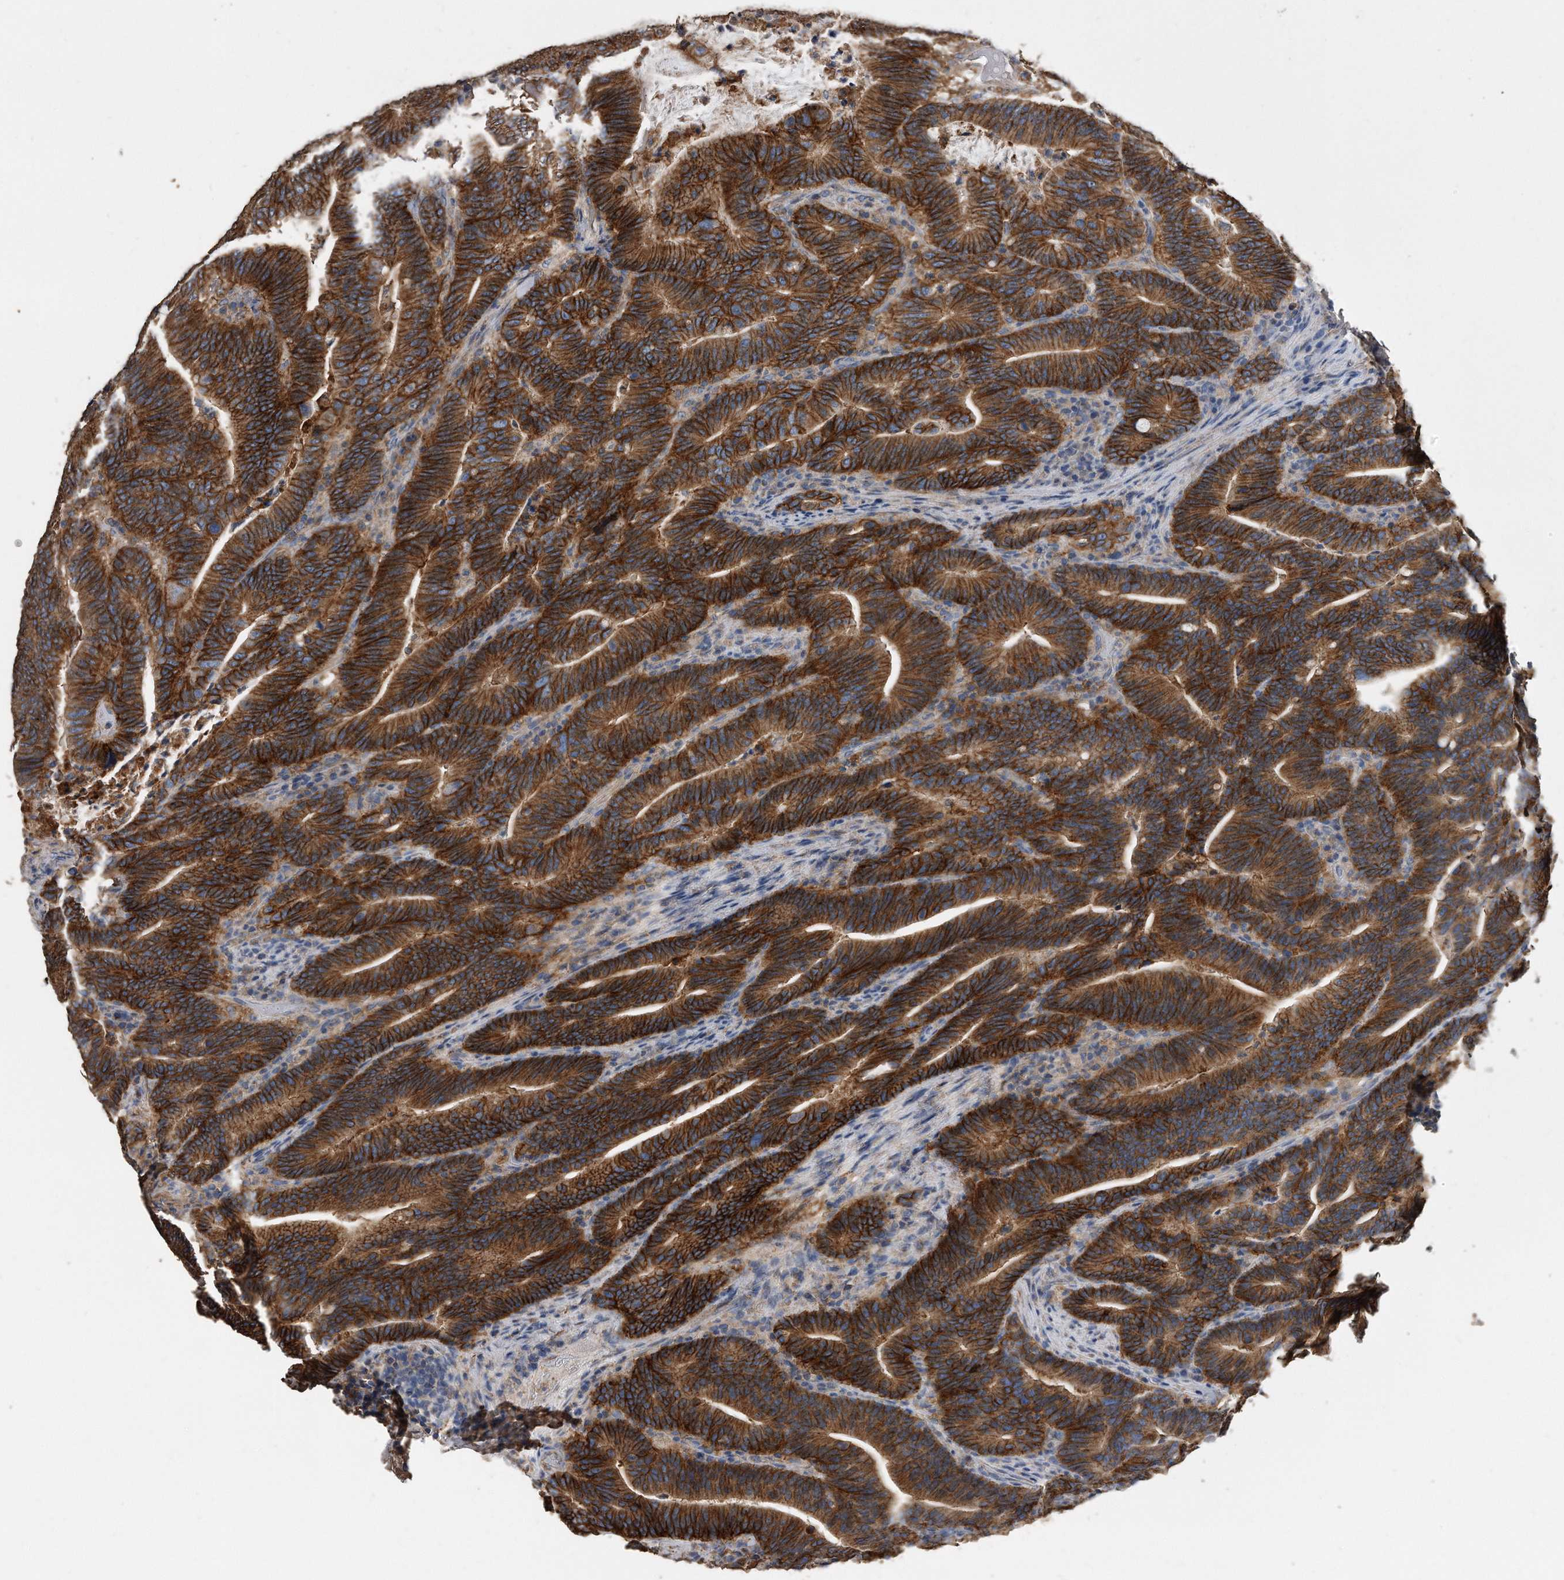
{"staining": {"intensity": "strong", "quantity": ">75%", "location": "cytoplasmic/membranous"}, "tissue": "colorectal cancer", "cell_type": "Tumor cells", "image_type": "cancer", "snomed": [{"axis": "morphology", "description": "Adenocarcinoma, NOS"}, {"axis": "topography", "description": "Colon"}], "caption": "An image of human colorectal adenocarcinoma stained for a protein reveals strong cytoplasmic/membranous brown staining in tumor cells.", "gene": "CDCP1", "patient": {"sex": "female", "age": 66}}